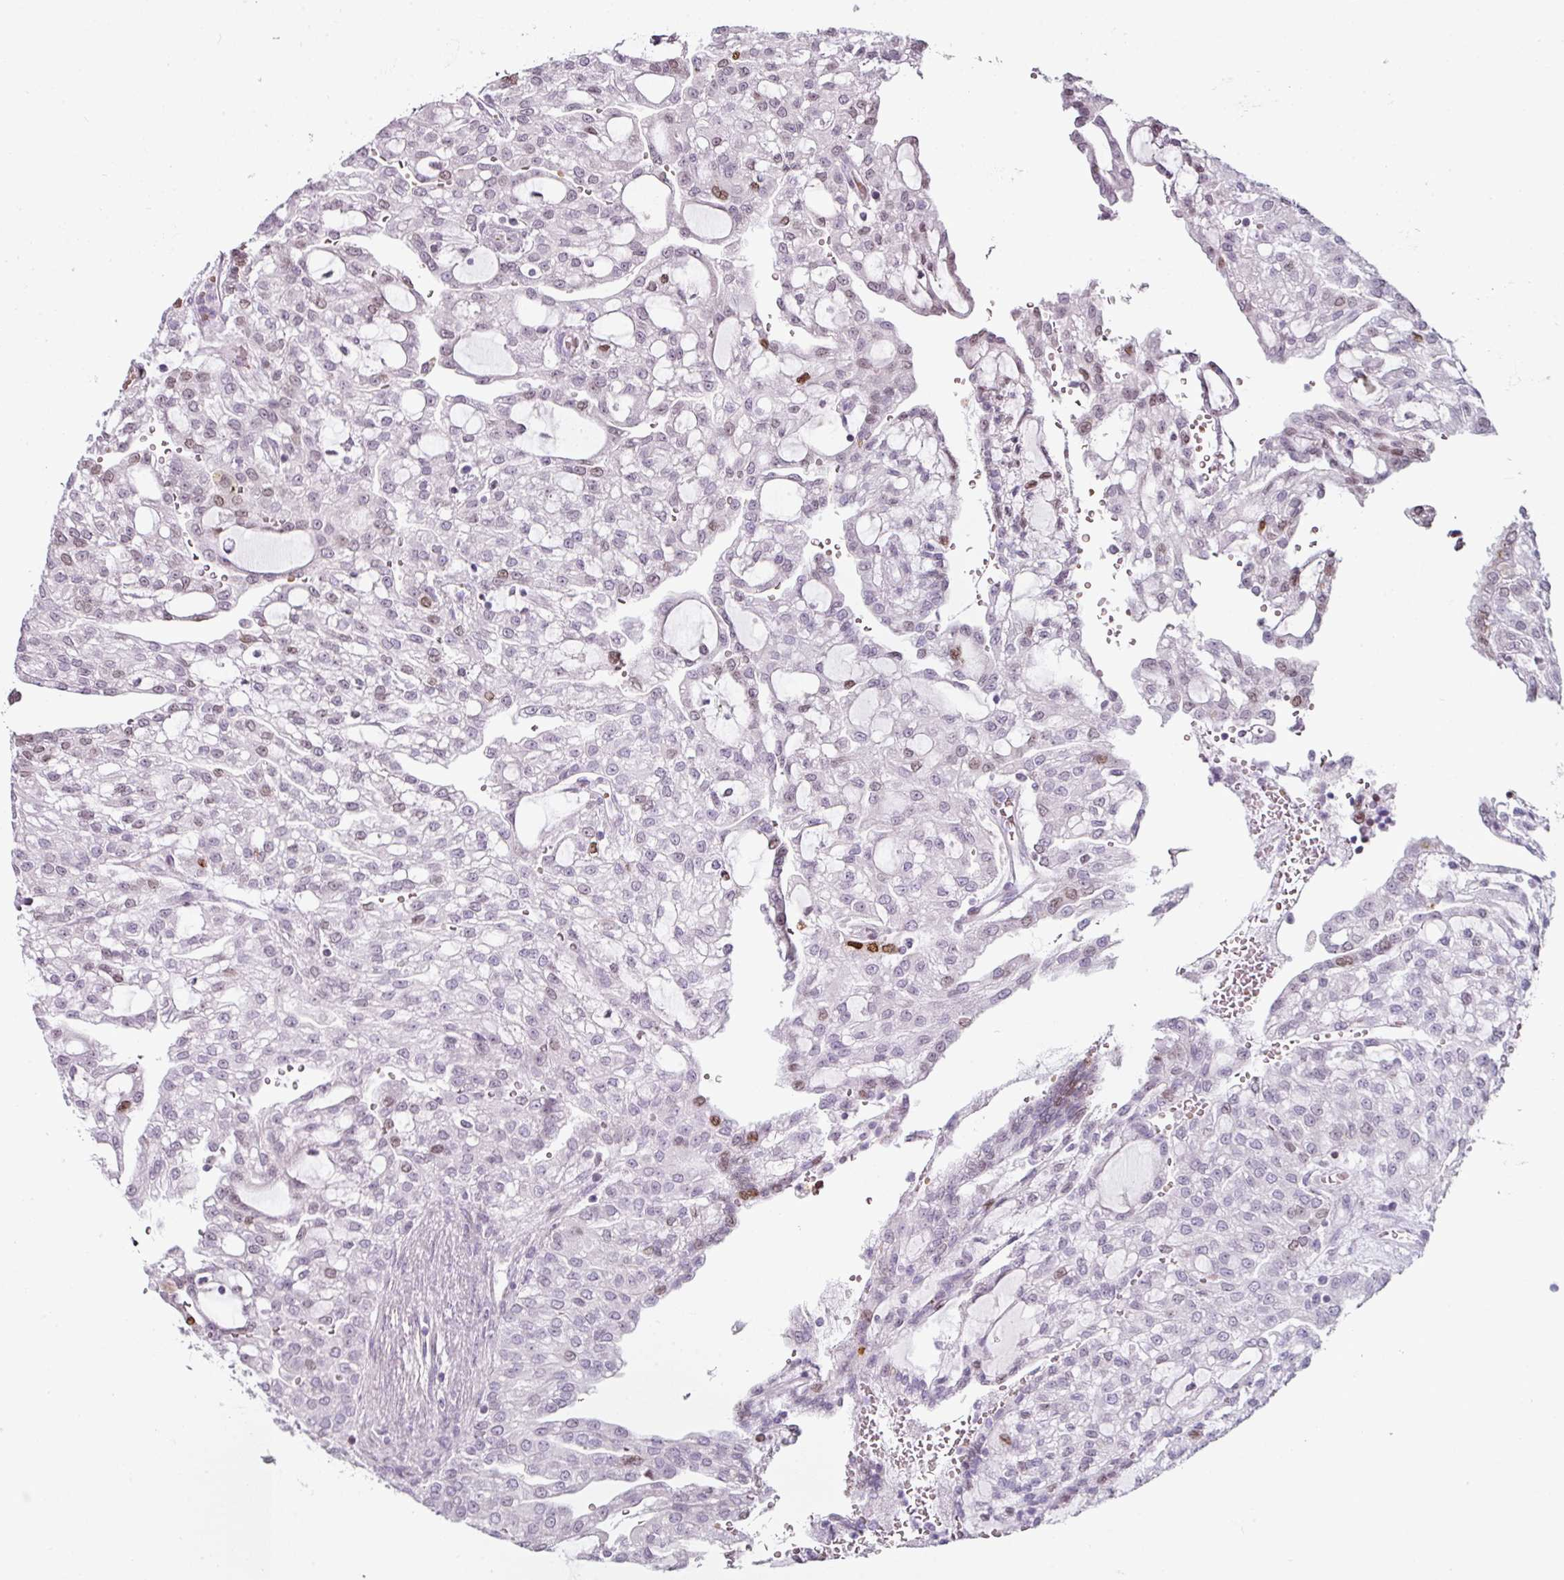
{"staining": {"intensity": "moderate", "quantity": "25%-75%", "location": "nuclear"}, "tissue": "renal cancer", "cell_type": "Tumor cells", "image_type": "cancer", "snomed": [{"axis": "morphology", "description": "Adenocarcinoma, NOS"}, {"axis": "topography", "description": "Kidney"}], "caption": "Immunohistochemical staining of renal adenocarcinoma shows moderate nuclear protein expression in approximately 25%-75% of tumor cells. (brown staining indicates protein expression, while blue staining denotes nuclei).", "gene": "SYT8", "patient": {"sex": "male", "age": 63}}